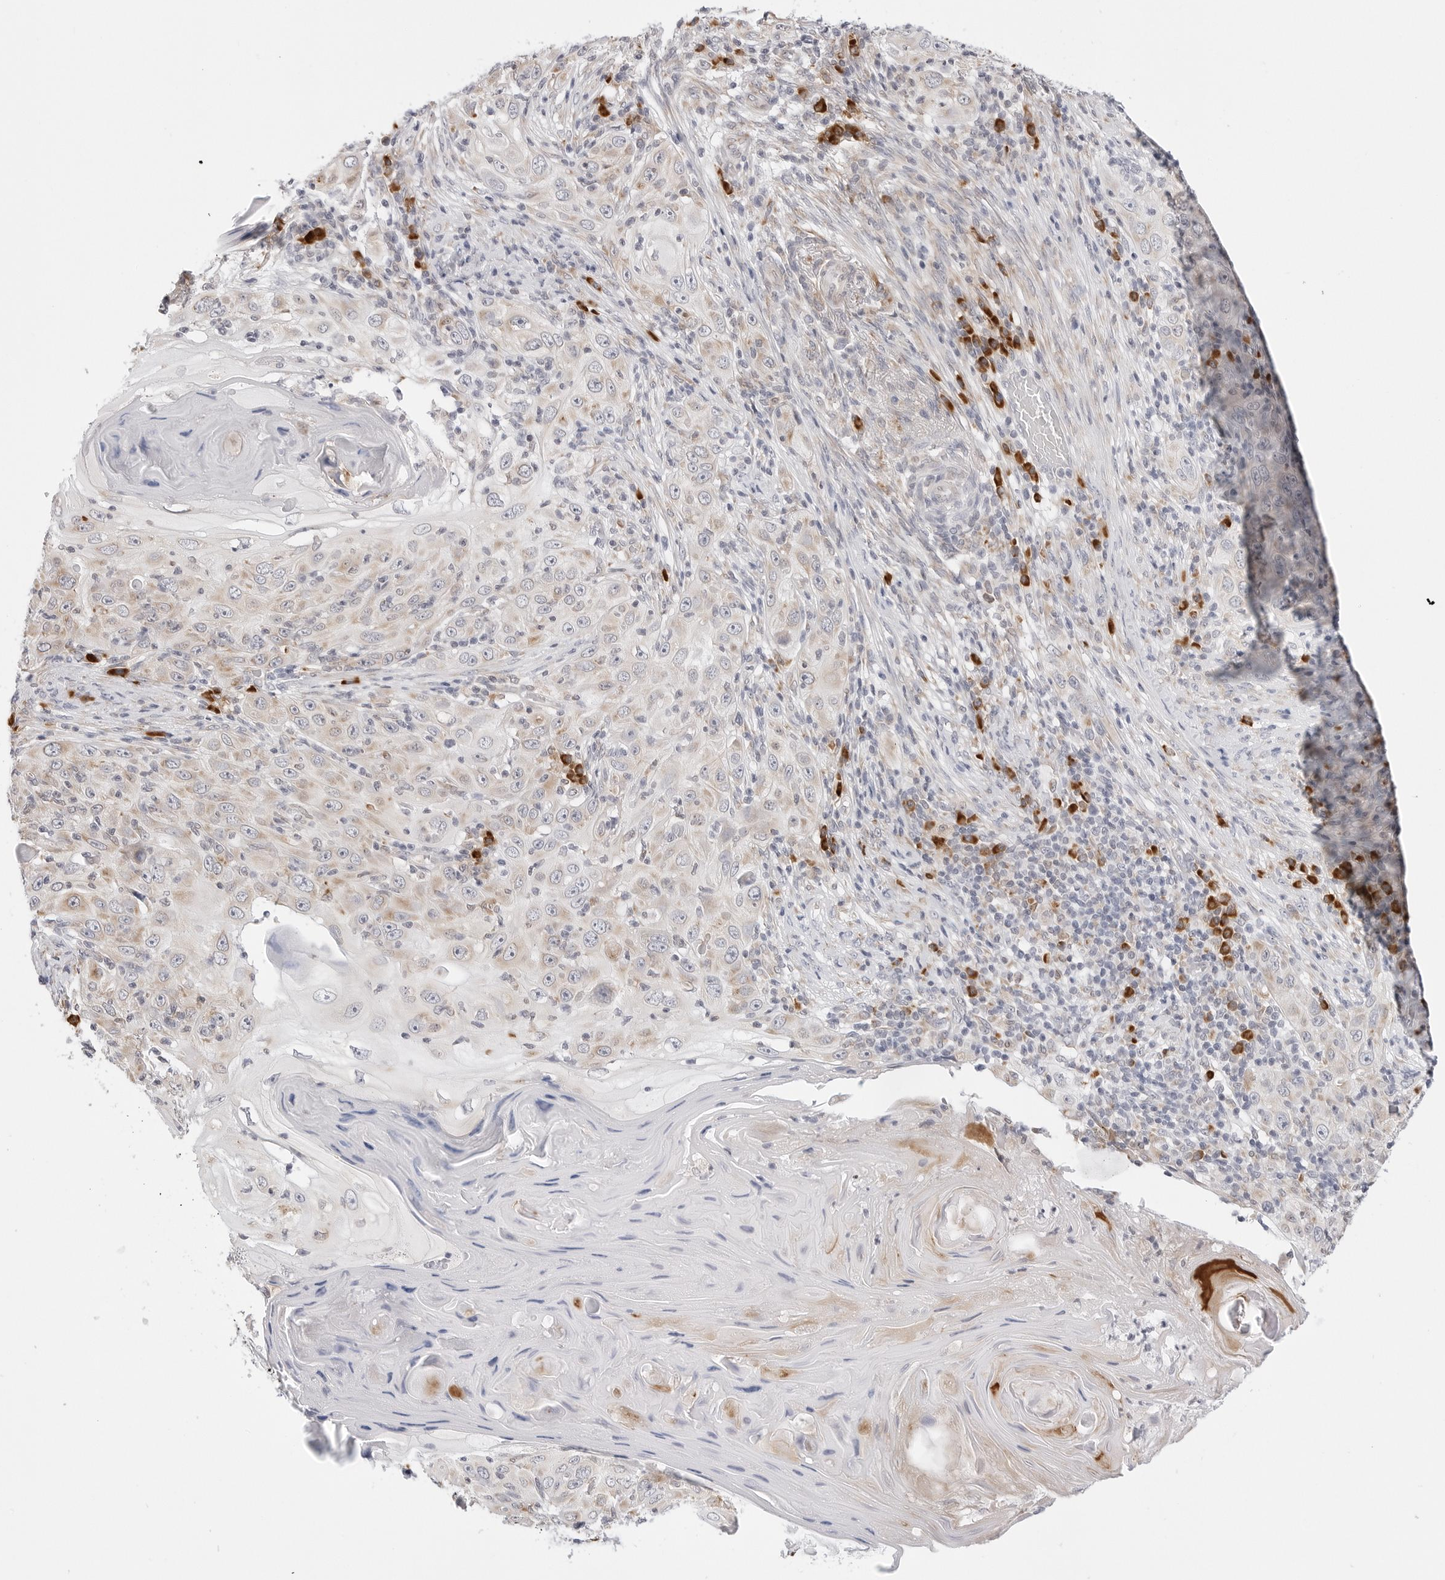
{"staining": {"intensity": "weak", "quantity": "25%-75%", "location": "cytoplasmic/membranous"}, "tissue": "skin cancer", "cell_type": "Tumor cells", "image_type": "cancer", "snomed": [{"axis": "morphology", "description": "Squamous cell carcinoma, NOS"}, {"axis": "topography", "description": "Skin"}], "caption": "This histopathology image demonstrates immunohistochemistry staining of human skin cancer, with low weak cytoplasmic/membranous staining in approximately 25%-75% of tumor cells.", "gene": "RPN1", "patient": {"sex": "female", "age": 88}}